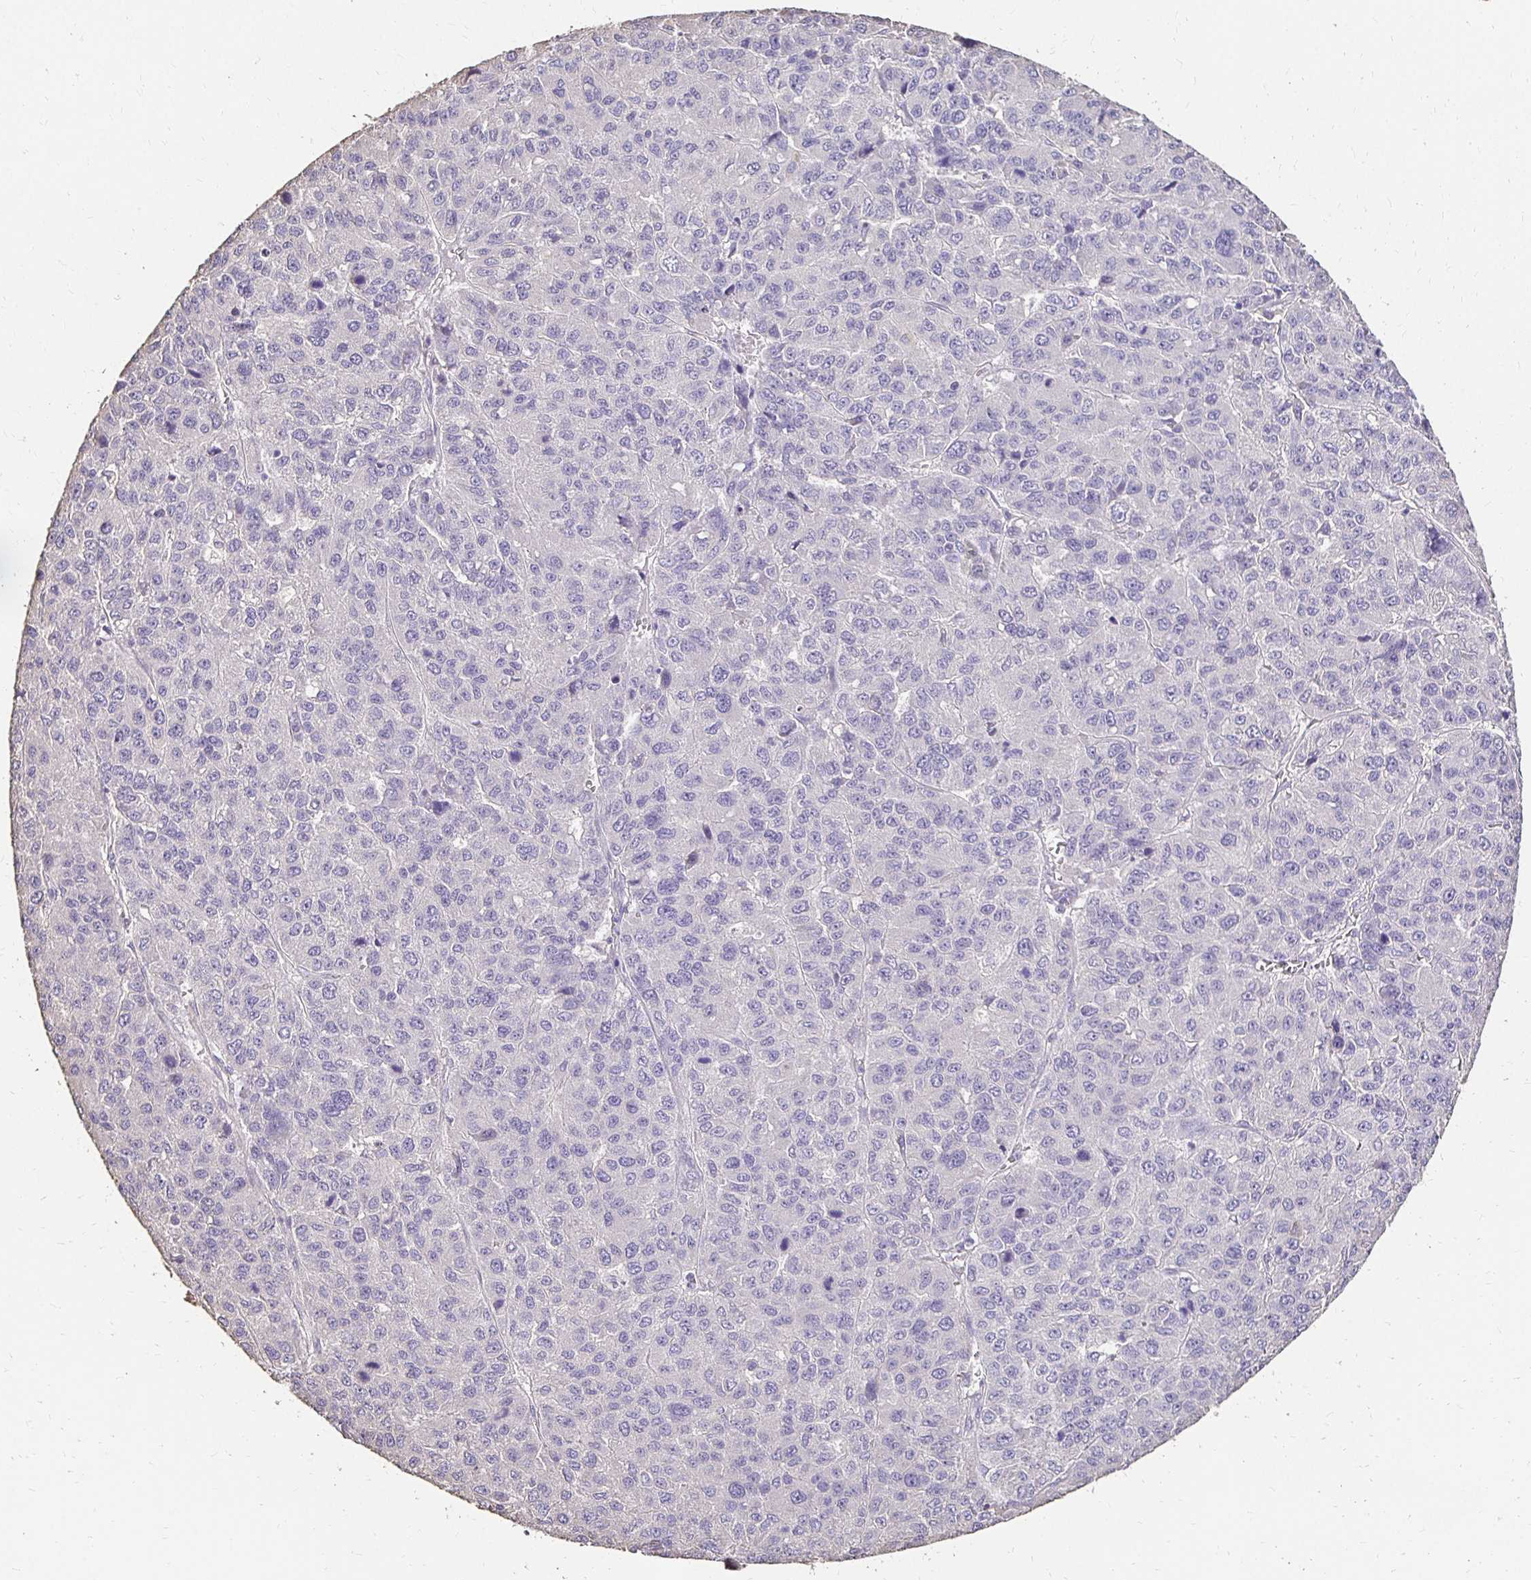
{"staining": {"intensity": "negative", "quantity": "none", "location": "none"}, "tissue": "liver cancer", "cell_type": "Tumor cells", "image_type": "cancer", "snomed": [{"axis": "morphology", "description": "Carcinoma, Hepatocellular, NOS"}, {"axis": "topography", "description": "Liver"}], "caption": "Tumor cells show no significant protein positivity in liver cancer (hepatocellular carcinoma).", "gene": "UGT1A6", "patient": {"sex": "male", "age": 69}}